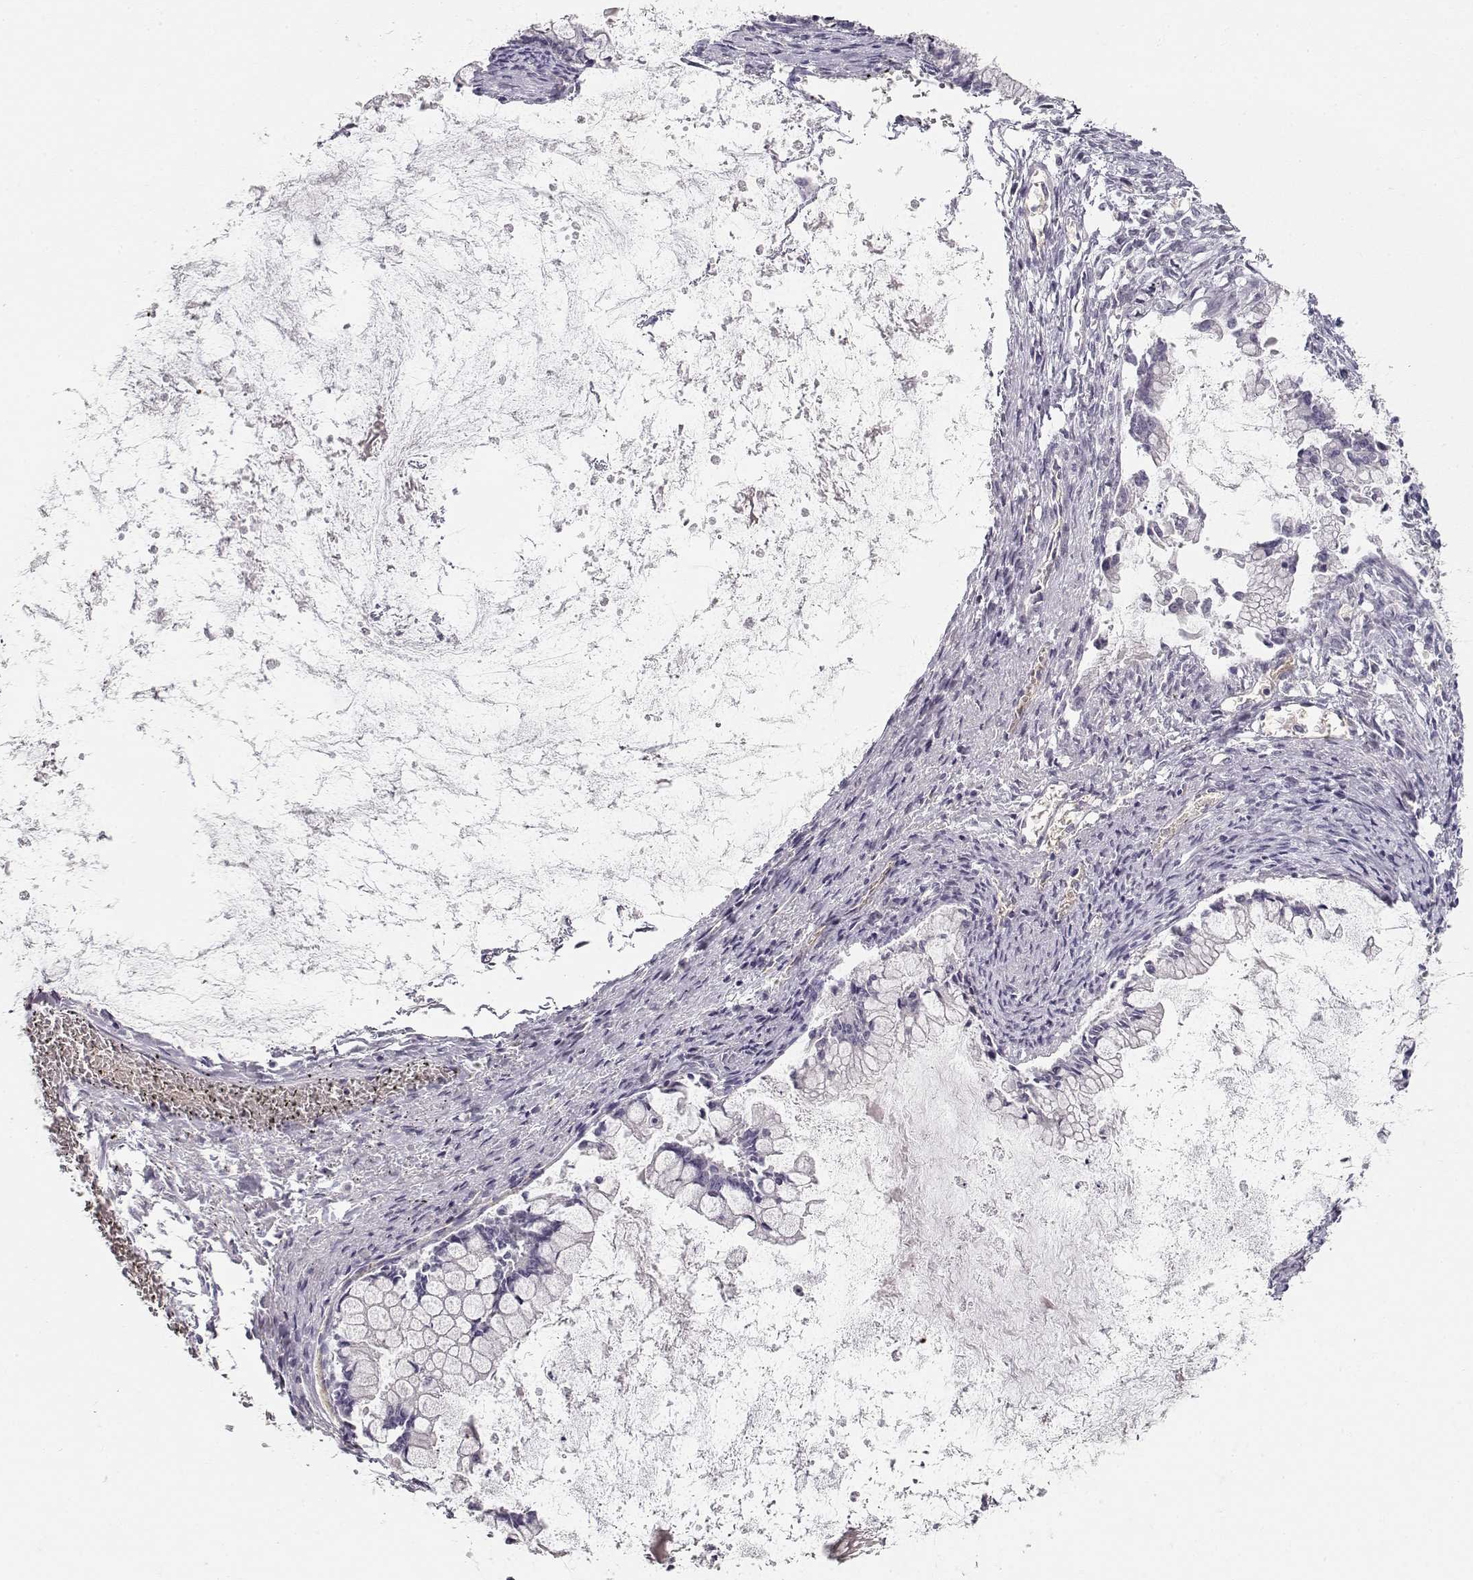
{"staining": {"intensity": "negative", "quantity": "none", "location": "none"}, "tissue": "ovarian cancer", "cell_type": "Tumor cells", "image_type": "cancer", "snomed": [{"axis": "morphology", "description": "Cystadenocarcinoma, mucinous, NOS"}, {"axis": "topography", "description": "Ovary"}], "caption": "High power microscopy image of an IHC histopathology image of ovarian cancer, revealing no significant expression in tumor cells.", "gene": "TTC26", "patient": {"sex": "female", "age": 67}}